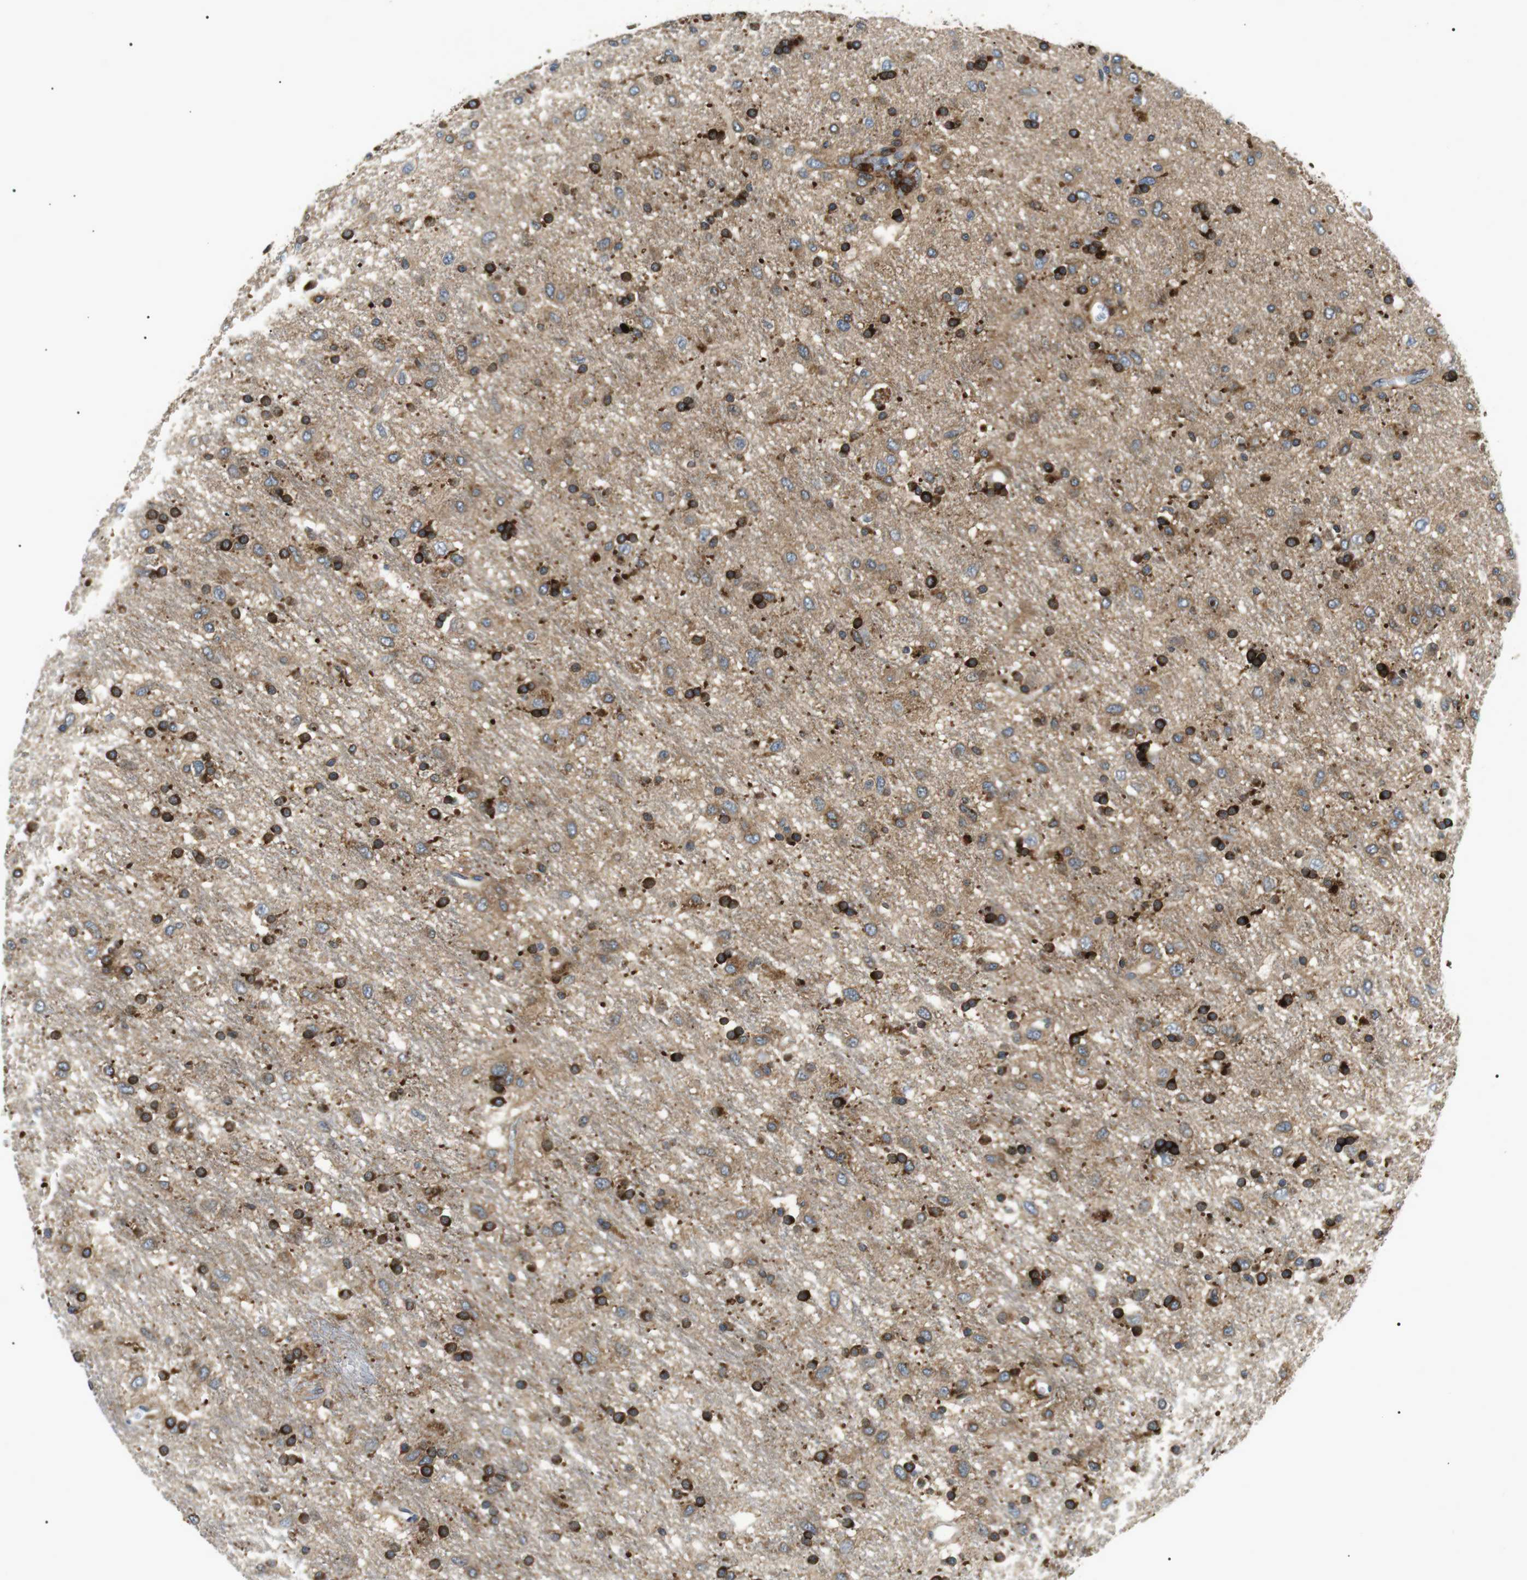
{"staining": {"intensity": "strong", "quantity": "25%-75%", "location": "cytoplasmic/membranous"}, "tissue": "glioma", "cell_type": "Tumor cells", "image_type": "cancer", "snomed": [{"axis": "morphology", "description": "Glioma, malignant, Low grade"}, {"axis": "topography", "description": "Brain"}], "caption": "IHC of human low-grade glioma (malignant) demonstrates high levels of strong cytoplasmic/membranous staining in about 25%-75% of tumor cells.", "gene": "RAB9A", "patient": {"sex": "male", "age": 77}}